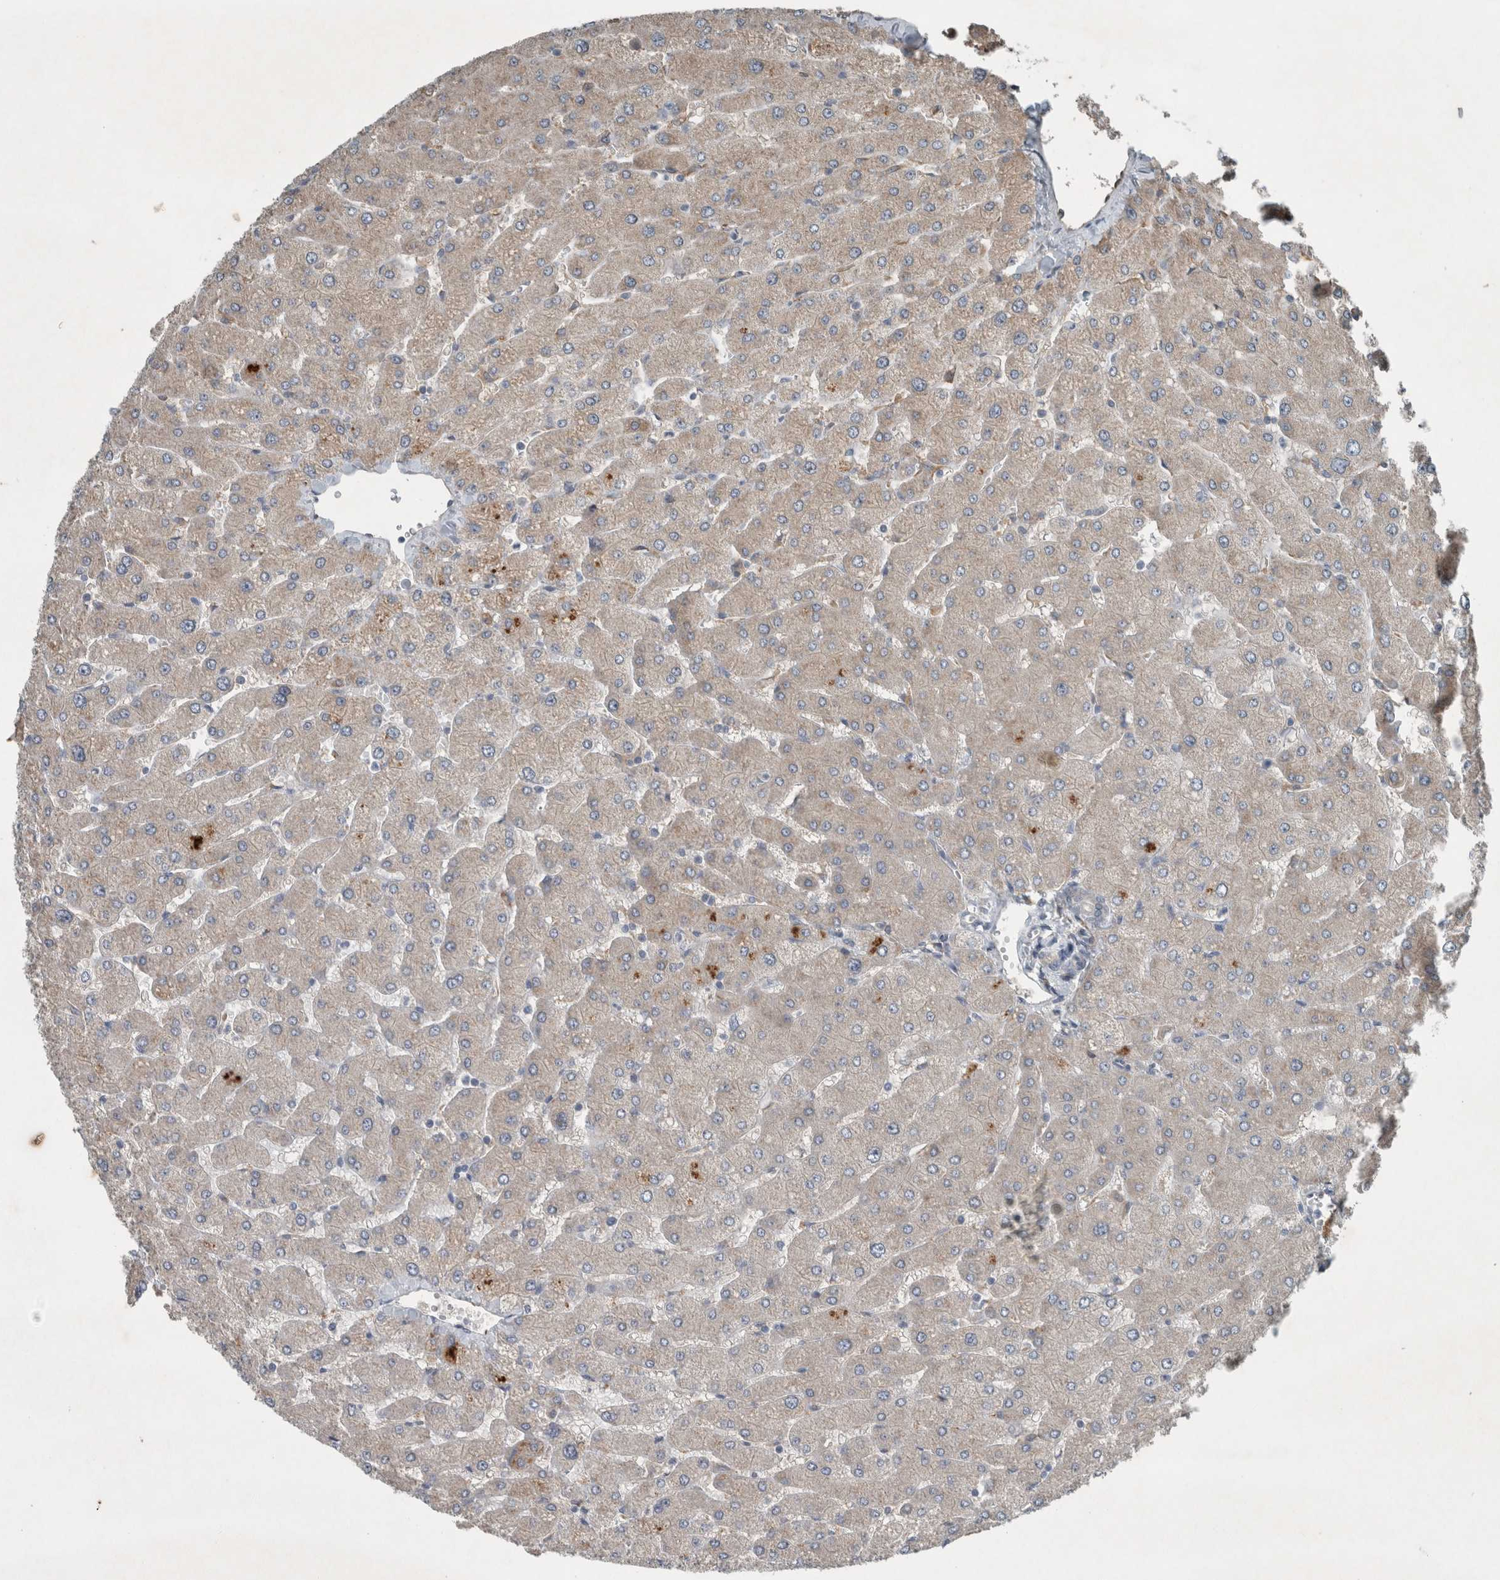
{"staining": {"intensity": "negative", "quantity": "none", "location": "none"}, "tissue": "liver", "cell_type": "Cholangiocytes", "image_type": "normal", "snomed": [{"axis": "morphology", "description": "Normal tissue, NOS"}, {"axis": "topography", "description": "Liver"}], "caption": "Immunohistochemistry (IHC) of benign liver reveals no expression in cholangiocytes. (DAB (3,3'-diaminobenzidine) immunohistochemistry visualized using brightfield microscopy, high magnification).", "gene": "ENSG00000285245", "patient": {"sex": "male", "age": 55}}